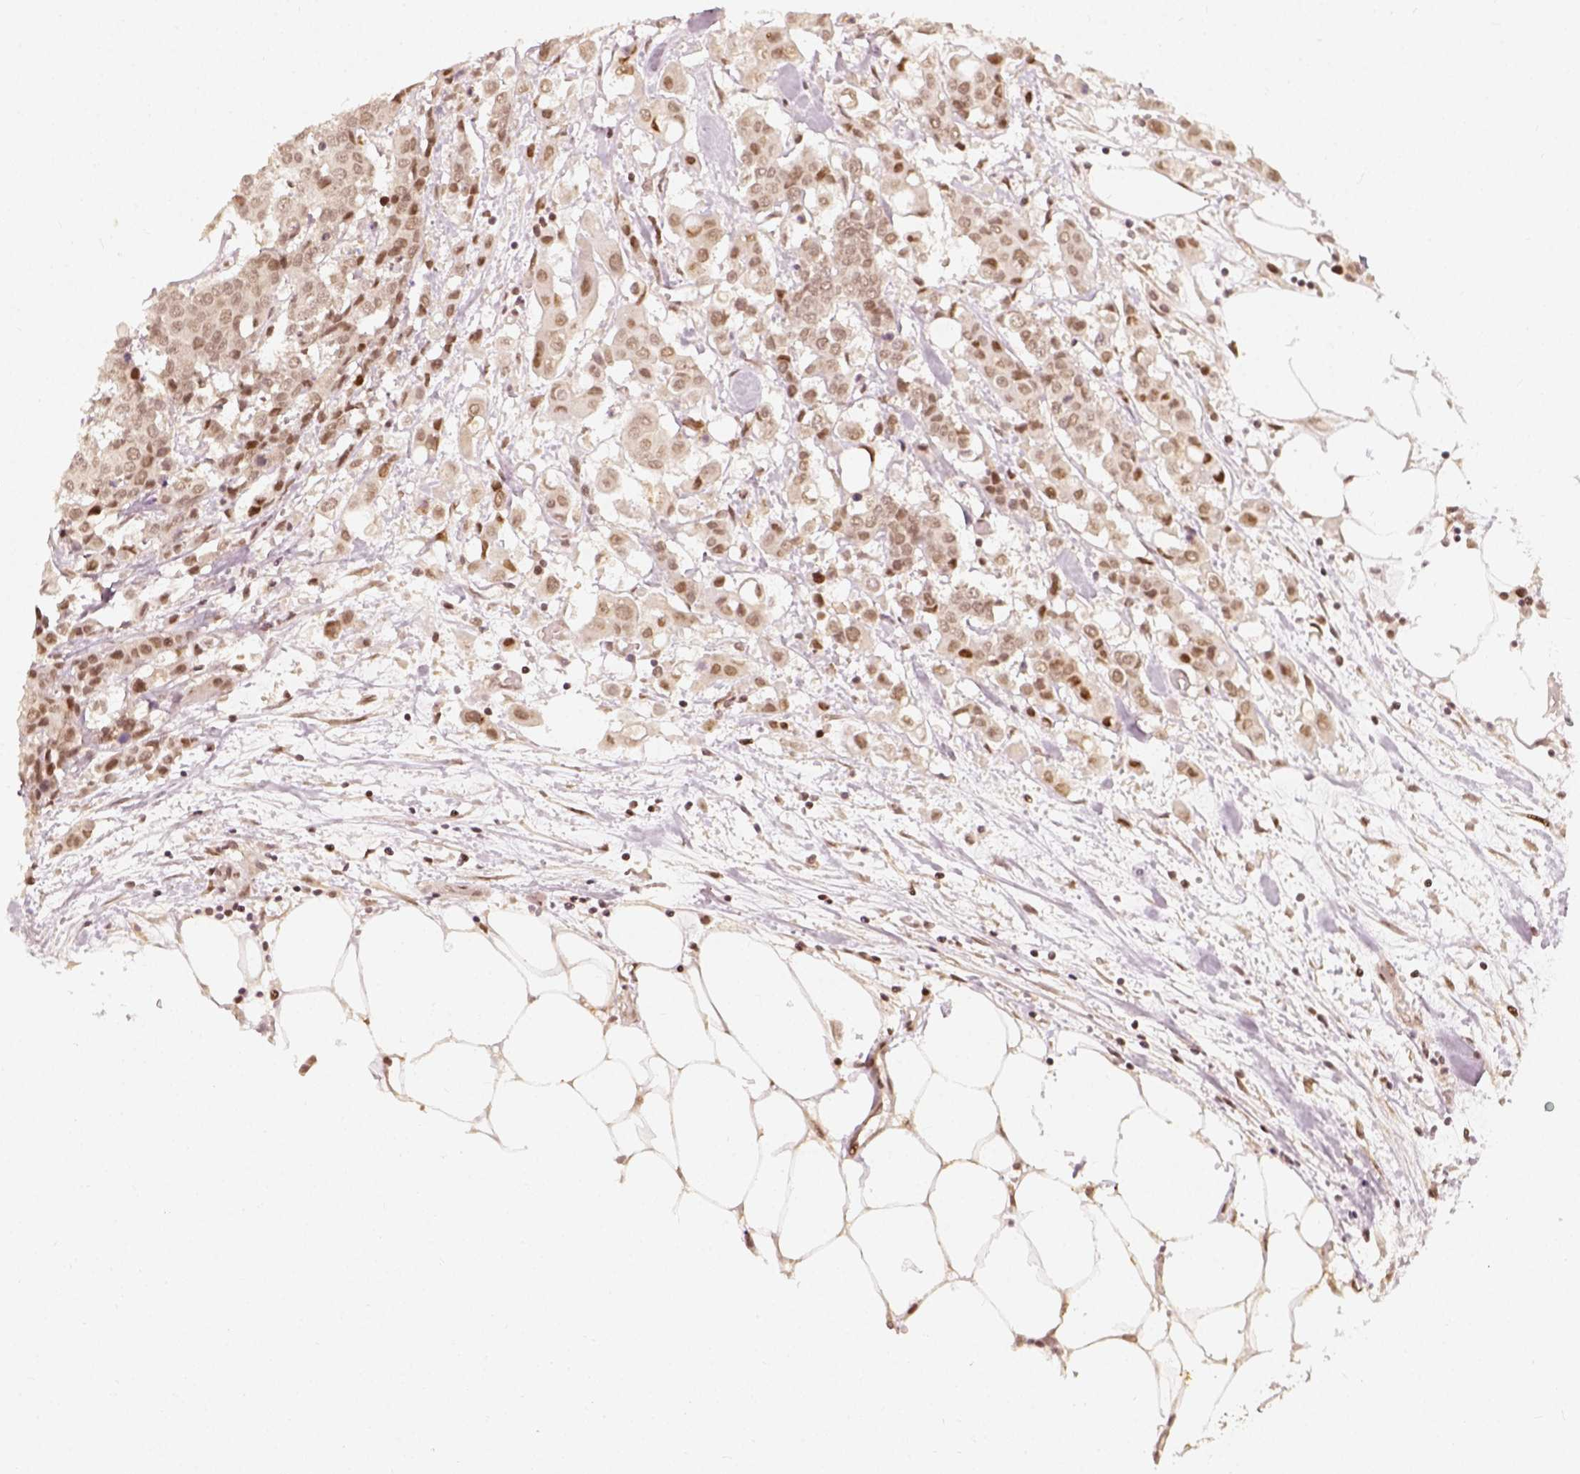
{"staining": {"intensity": "moderate", "quantity": "<25%", "location": "nuclear"}, "tissue": "carcinoid", "cell_type": "Tumor cells", "image_type": "cancer", "snomed": [{"axis": "morphology", "description": "Carcinoid, malignant, NOS"}, {"axis": "topography", "description": "Colon"}], "caption": "Protein expression analysis of carcinoid reveals moderate nuclear positivity in about <25% of tumor cells. (brown staining indicates protein expression, while blue staining denotes nuclei).", "gene": "ZMAT3", "patient": {"sex": "male", "age": 81}}